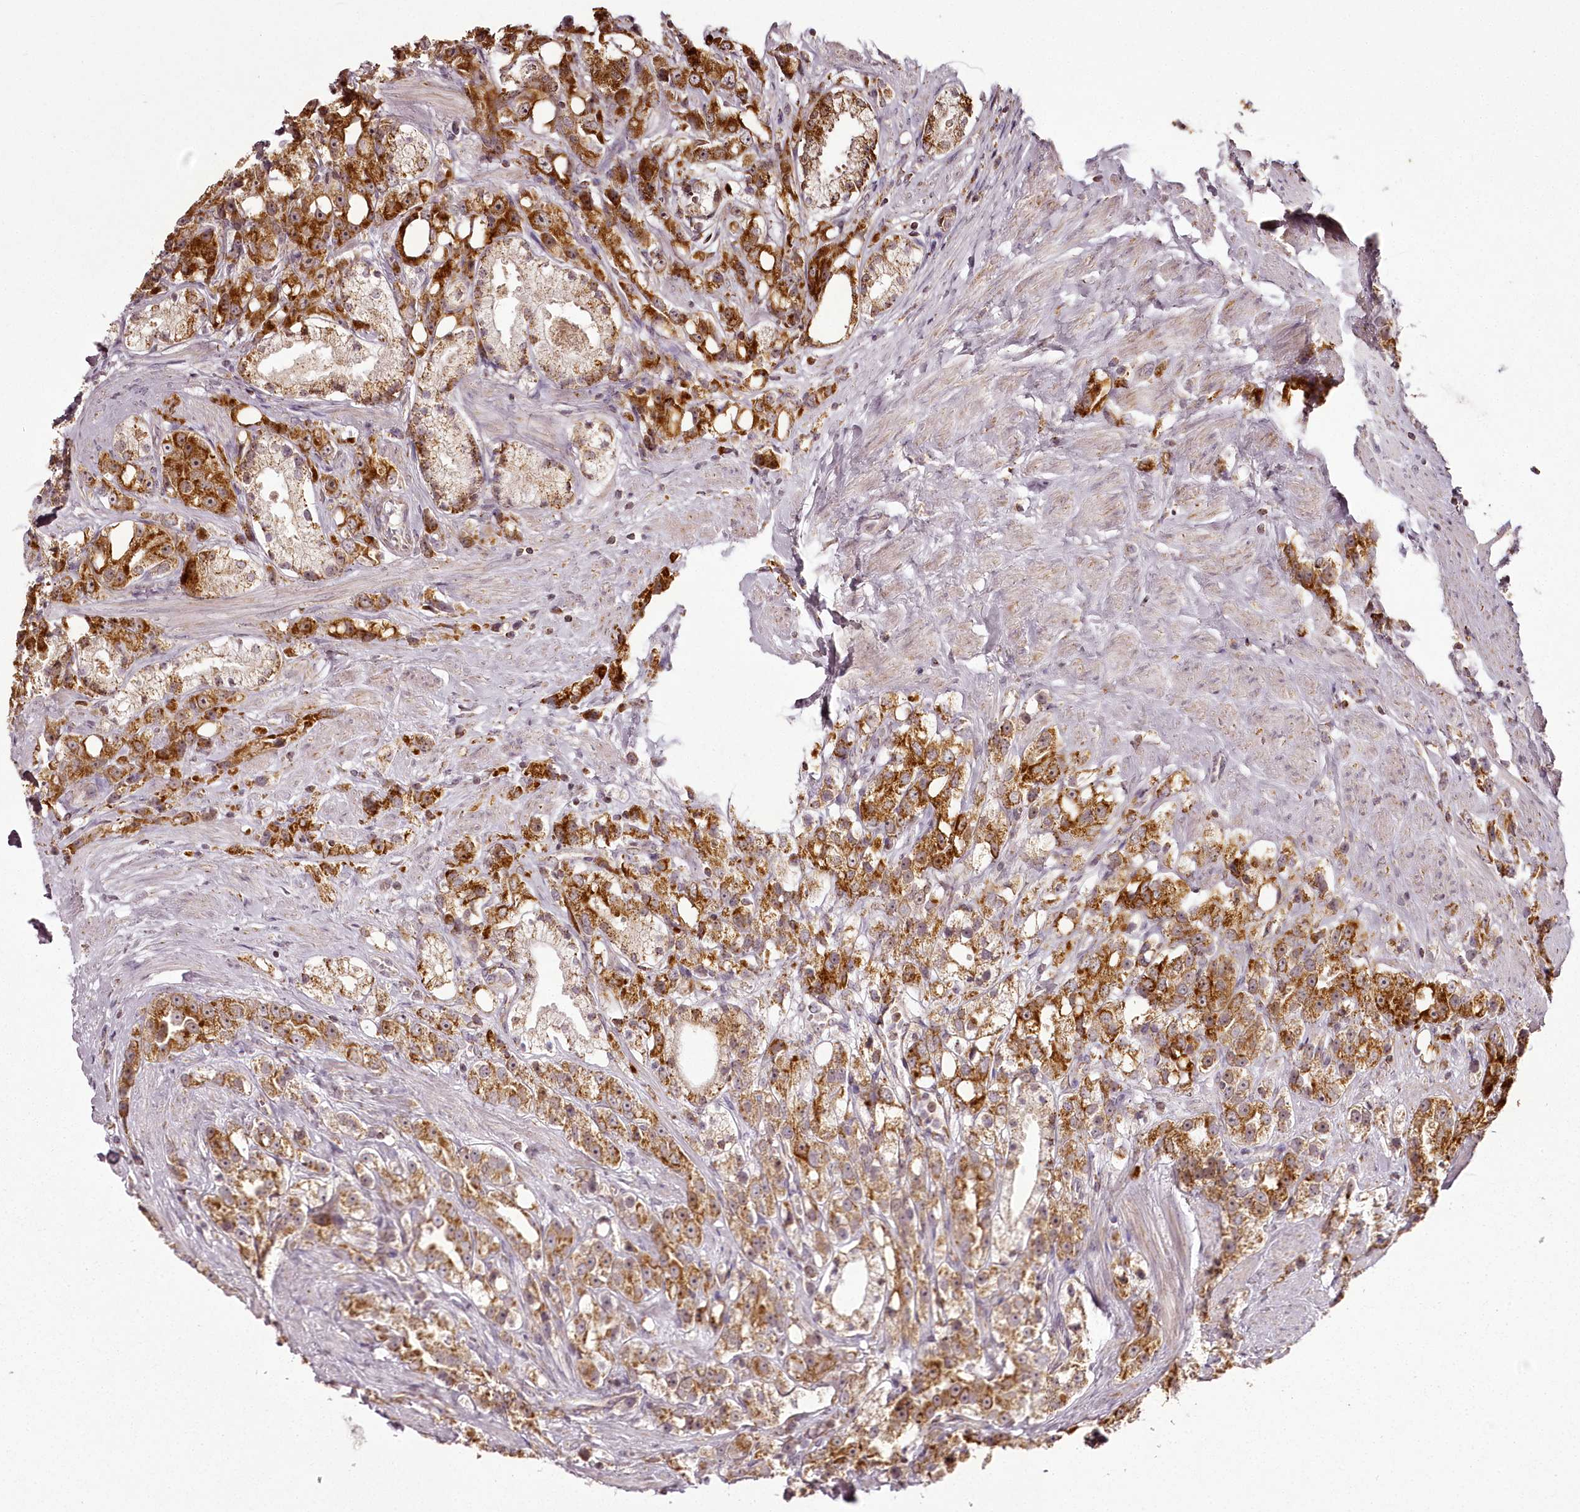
{"staining": {"intensity": "strong", "quantity": ">75%", "location": "cytoplasmic/membranous"}, "tissue": "prostate cancer", "cell_type": "Tumor cells", "image_type": "cancer", "snomed": [{"axis": "morphology", "description": "Adenocarcinoma, NOS"}, {"axis": "topography", "description": "Prostate"}], "caption": "IHC staining of adenocarcinoma (prostate), which displays high levels of strong cytoplasmic/membranous expression in approximately >75% of tumor cells indicating strong cytoplasmic/membranous protein expression. The staining was performed using DAB (brown) for protein detection and nuclei were counterstained in hematoxylin (blue).", "gene": "CHCHD2", "patient": {"sex": "male", "age": 79}}